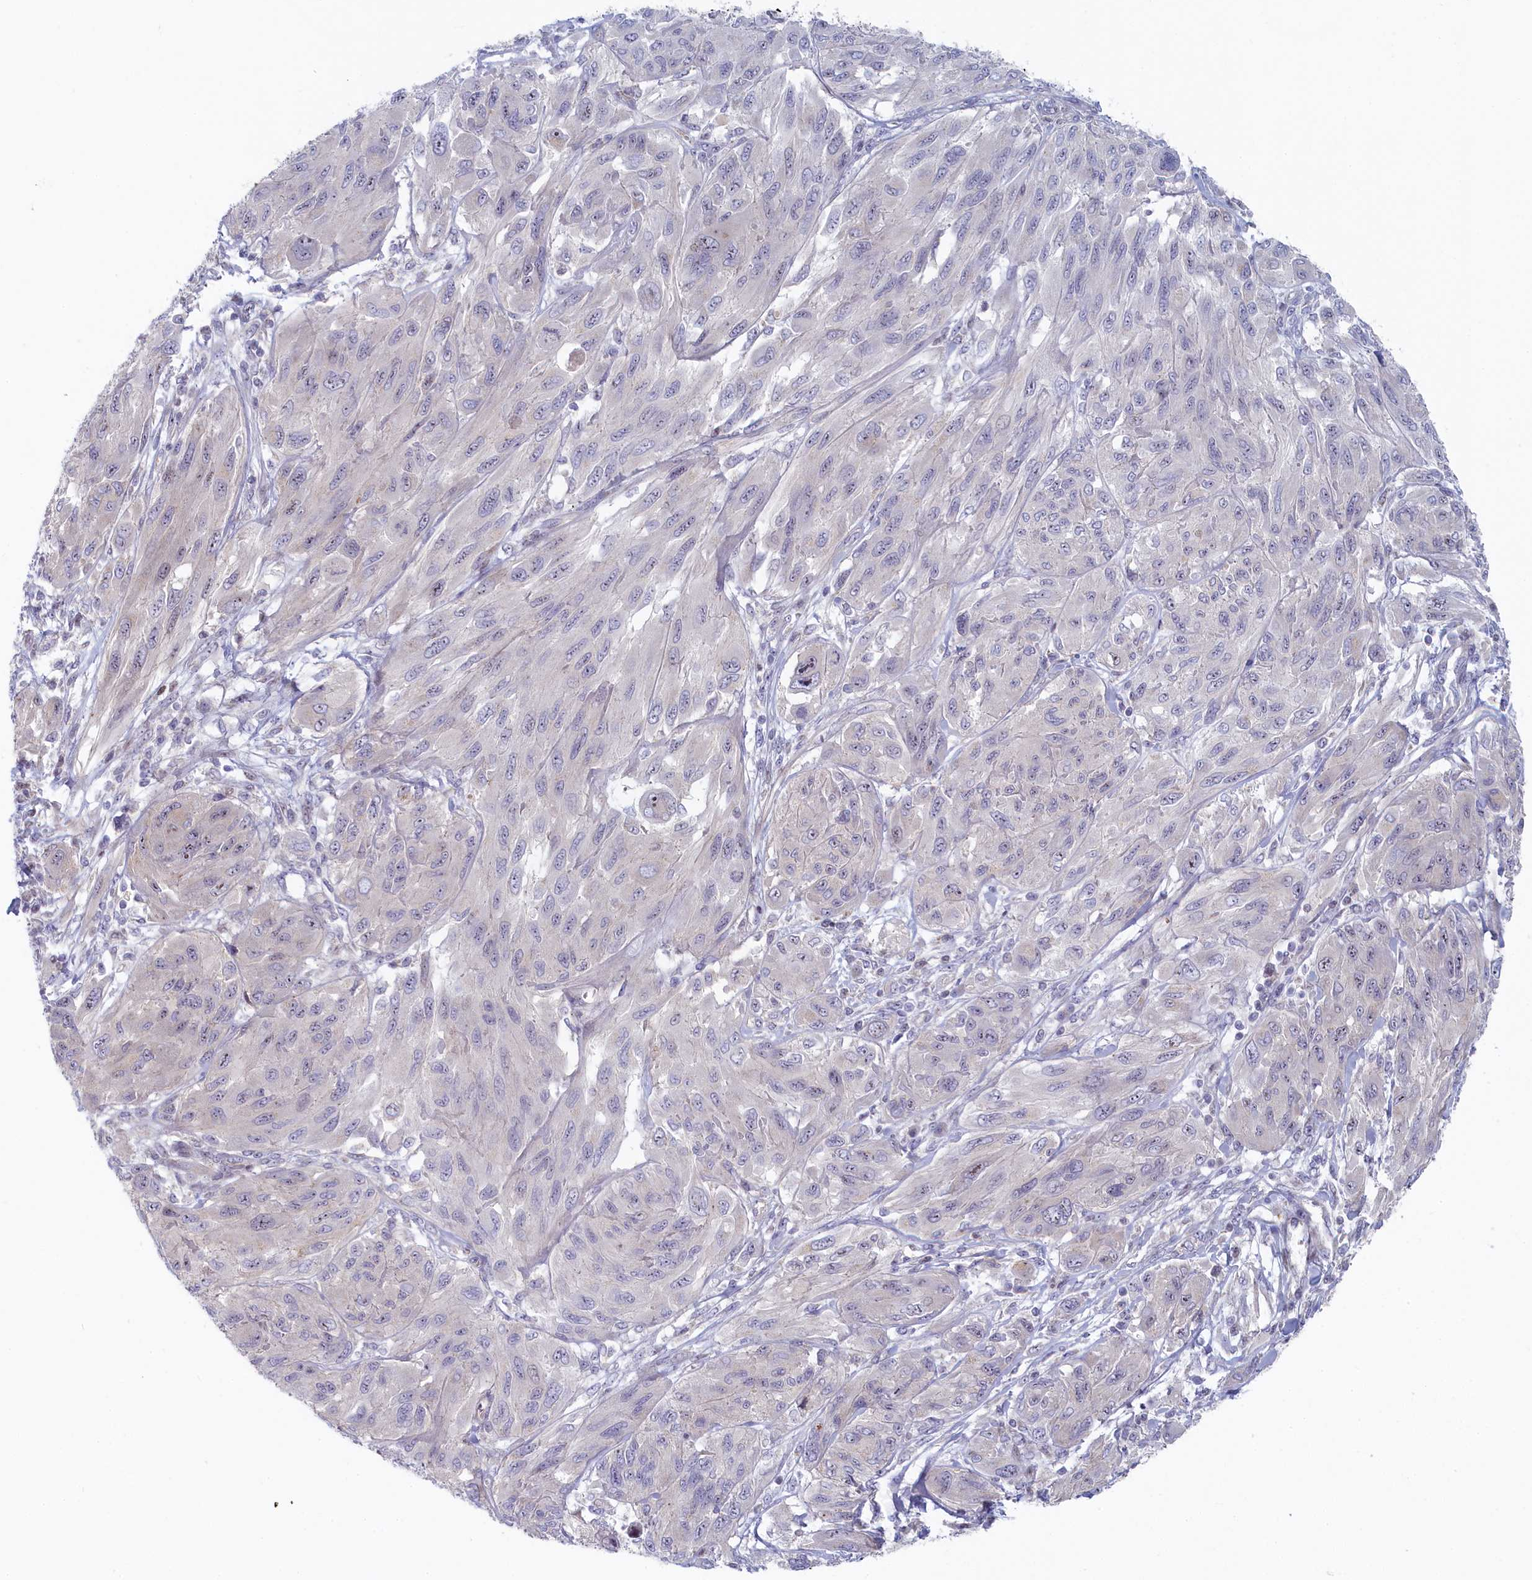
{"staining": {"intensity": "negative", "quantity": "none", "location": "none"}, "tissue": "melanoma", "cell_type": "Tumor cells", "image_type": "cancer", "snomed": [{"axis": "morphology", "description": "Malignant melanoma, NOS"}, {"axis": "topography", "description": "Skin"}], "caption": "Immunohistochemistry micrograph of neoplastic tissue: malignant melanoma stained with DAB (3,3'-diaminobenzidine) shows no significant protein positivity in tumor cells. (Stains: DAB immunohistochemistry with hematoxylin counter stain, Microscopy: brightfield microscopy at high magnification).", "gene": "INTS4", "patient": {"sex": "female", "age": 91}}